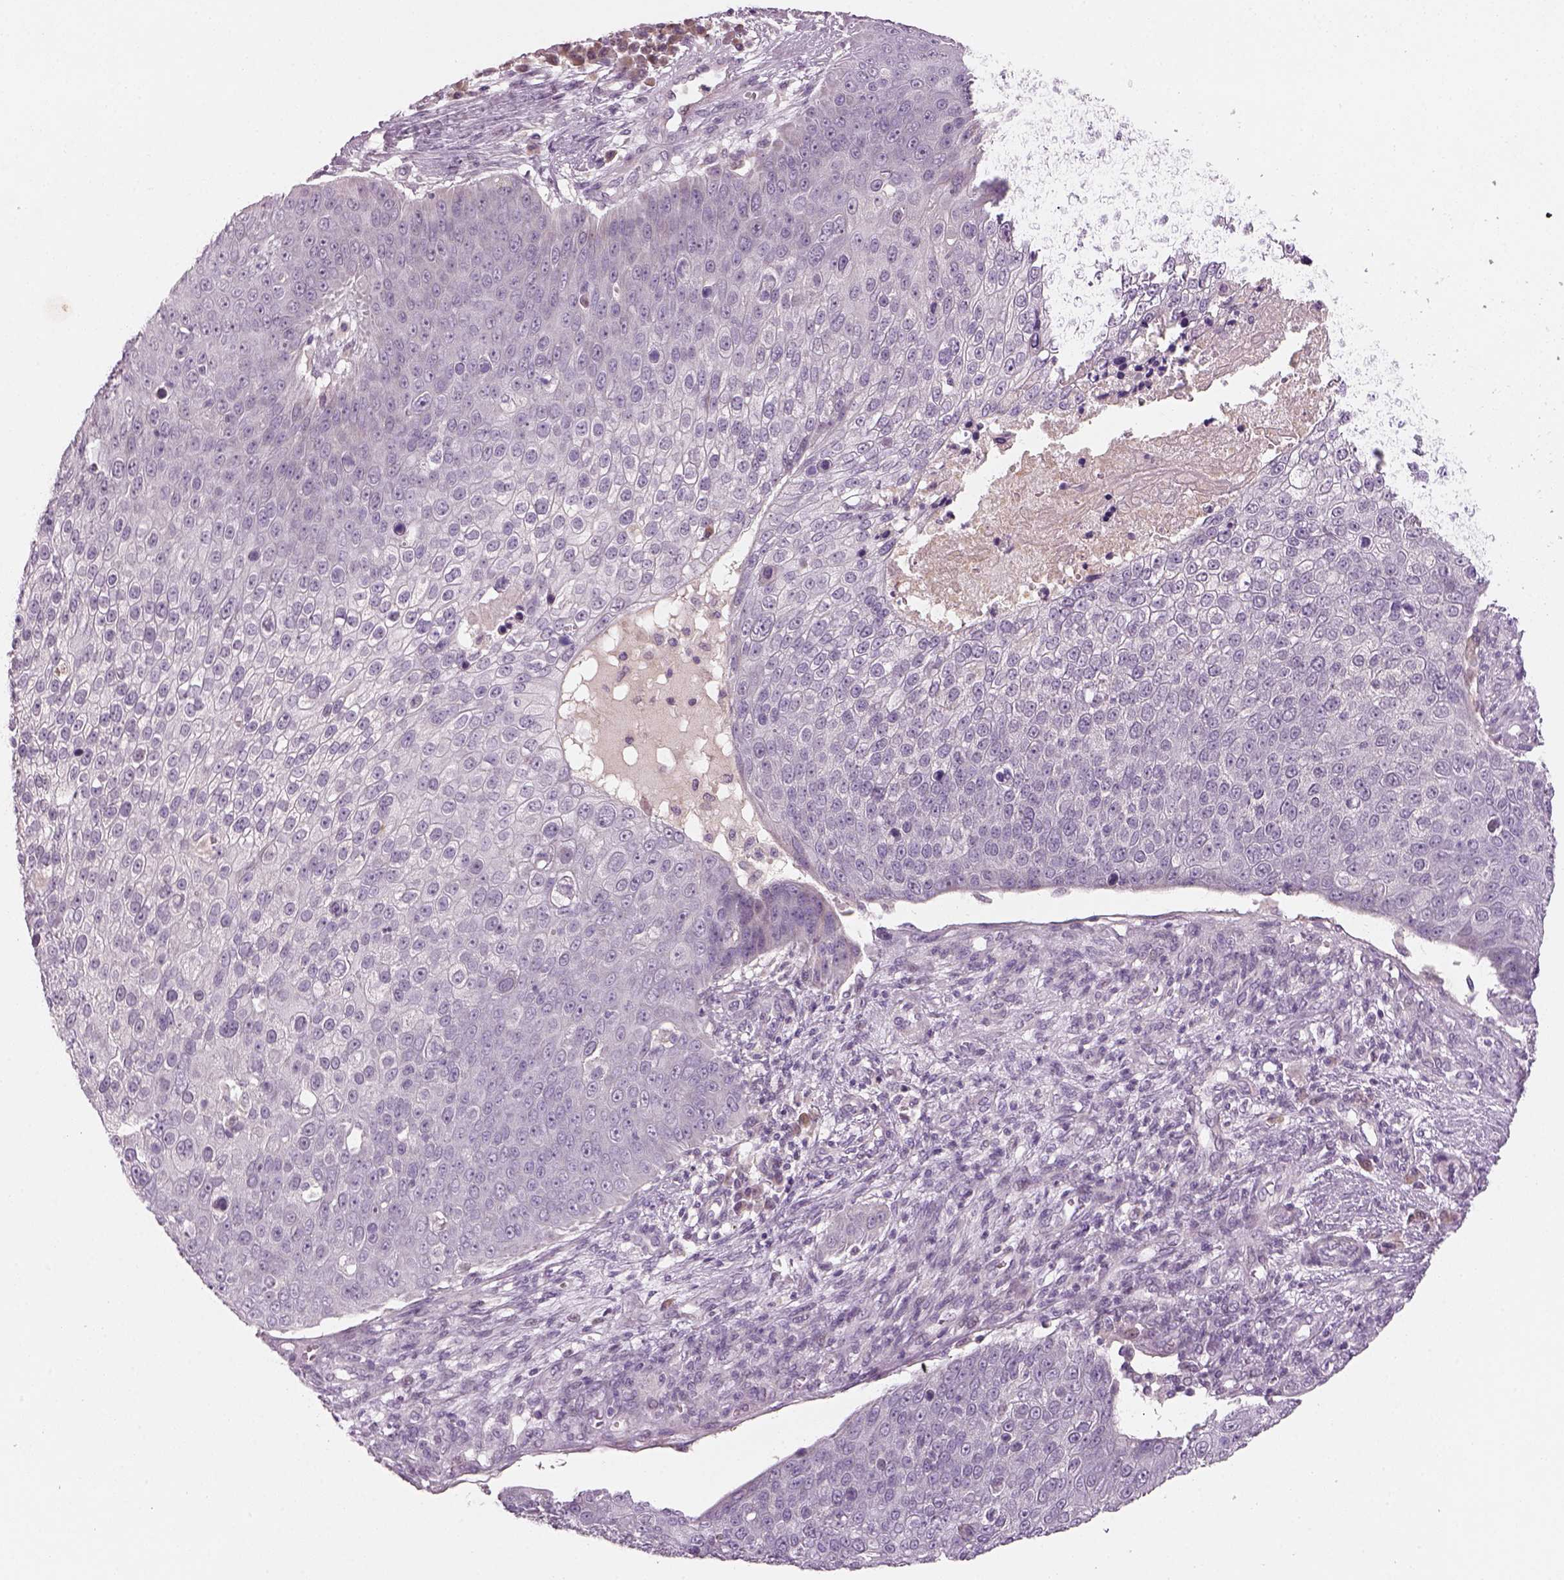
{"staining": {"intensity": "negative", "quantity": "none", "location": "none"}, "tissue": "skin cancer", "cell_type": "Tumor cells", "image_type": "cancer", "snomed": [{"axis": "morphology", "description": "Squamous cell carcinoma, NOS"}, {"axis": "topography", "description": "Skin"}], "caption": "IHC of squamous cell carcinoma (skin) displays no expression in tumor cells.", "gene": "PENK", "patient": {"sex": "male", "age": 71}}